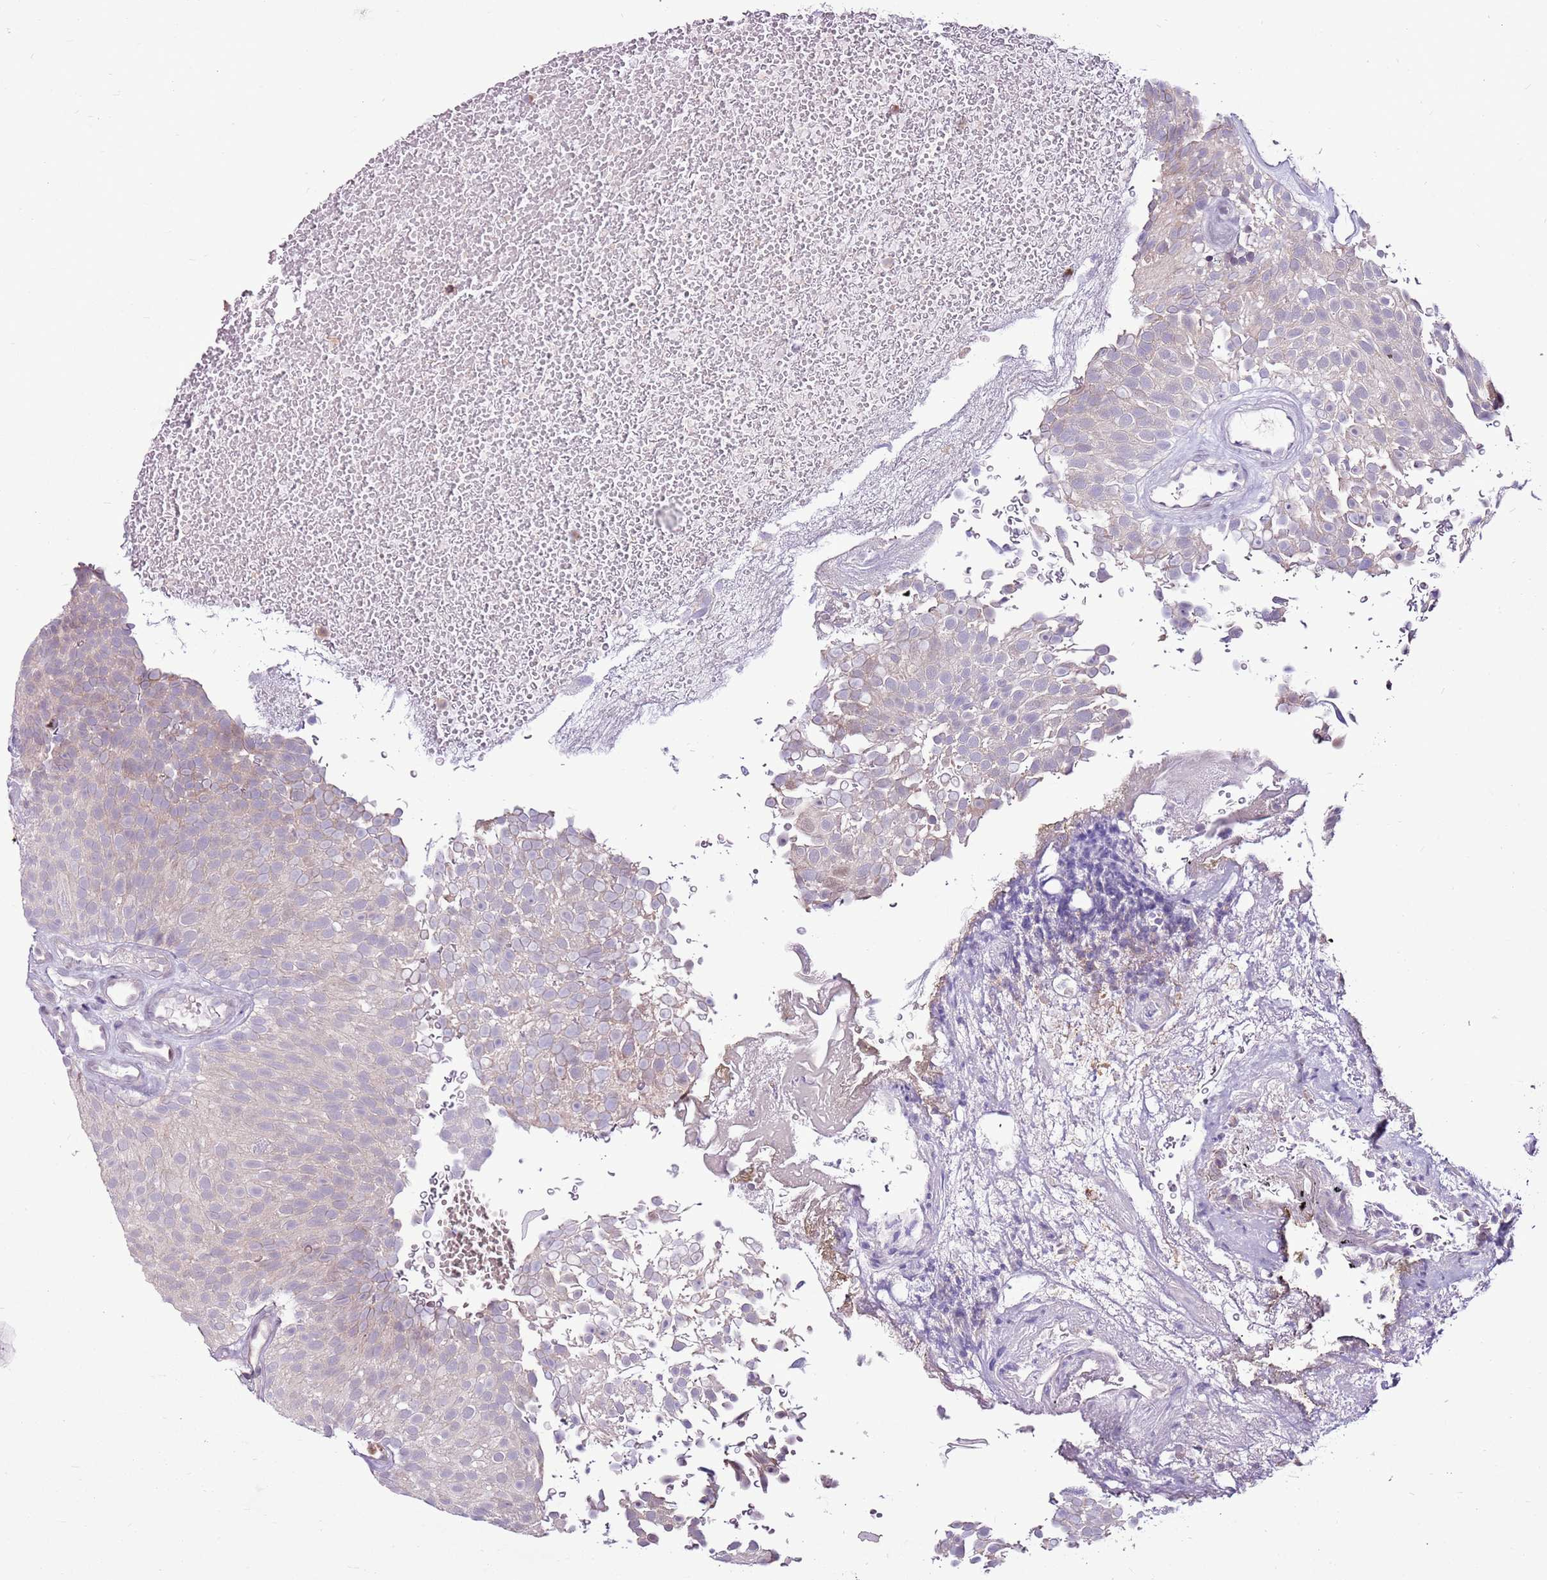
{"staining": {"intensity": "negative", "quantity": "none", "location": "none"}, "tissue": "urothelial cancer", "cell_type": "Tumor cells", "image_type": "cancer", "snomed": [{"axis": "morphology", "description": "Urothelial carcinoma, Low grade"}, {"axis": "topography", "description": "Urinary bladder"}], "caption": "Low-grade urothelial carcinoma was stained to show a protein in brown. There is no significant staining in tumor cells.", "gene": "ZSWIM1", "patient": {"sex": "male", "age": 78}}